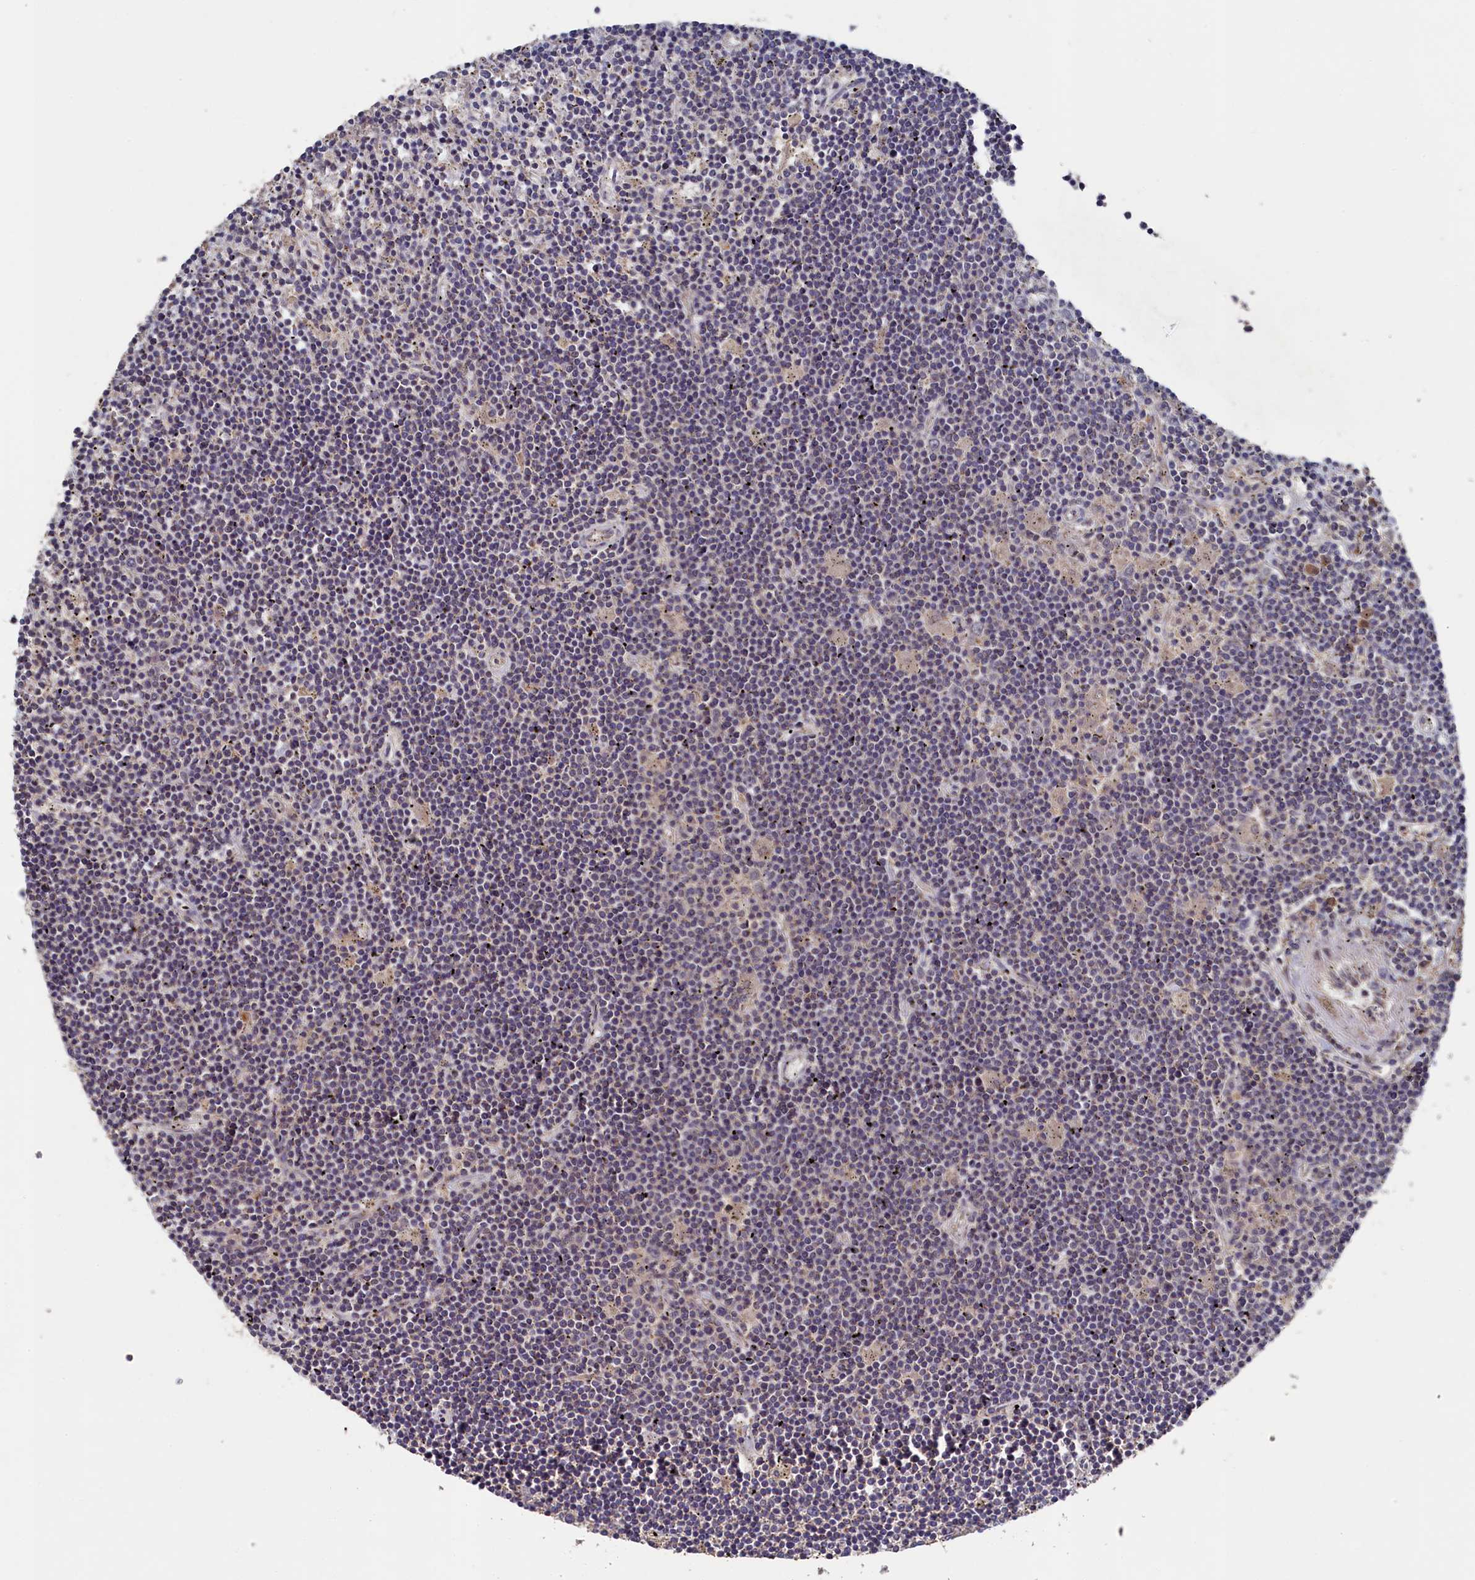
{"staining": {"intensity": "negative", "quantity": "none", "location": "none"}, "tissue": "lymphoma", "cell_type": "Tumor cells", "image_type": "cancer", "snomed": [{"axis": "morphology", "description": "Malignant lymphoma, non-Hodgkin's type, Low grade"}, {"axis": "topography", "description": "Spleen"}], "caption": "Protein analysis of lymphoma demonstrates no significant expression in tumor cells.", "gene": "TMC5", "patient": {"sex": "male", "age": 76}}